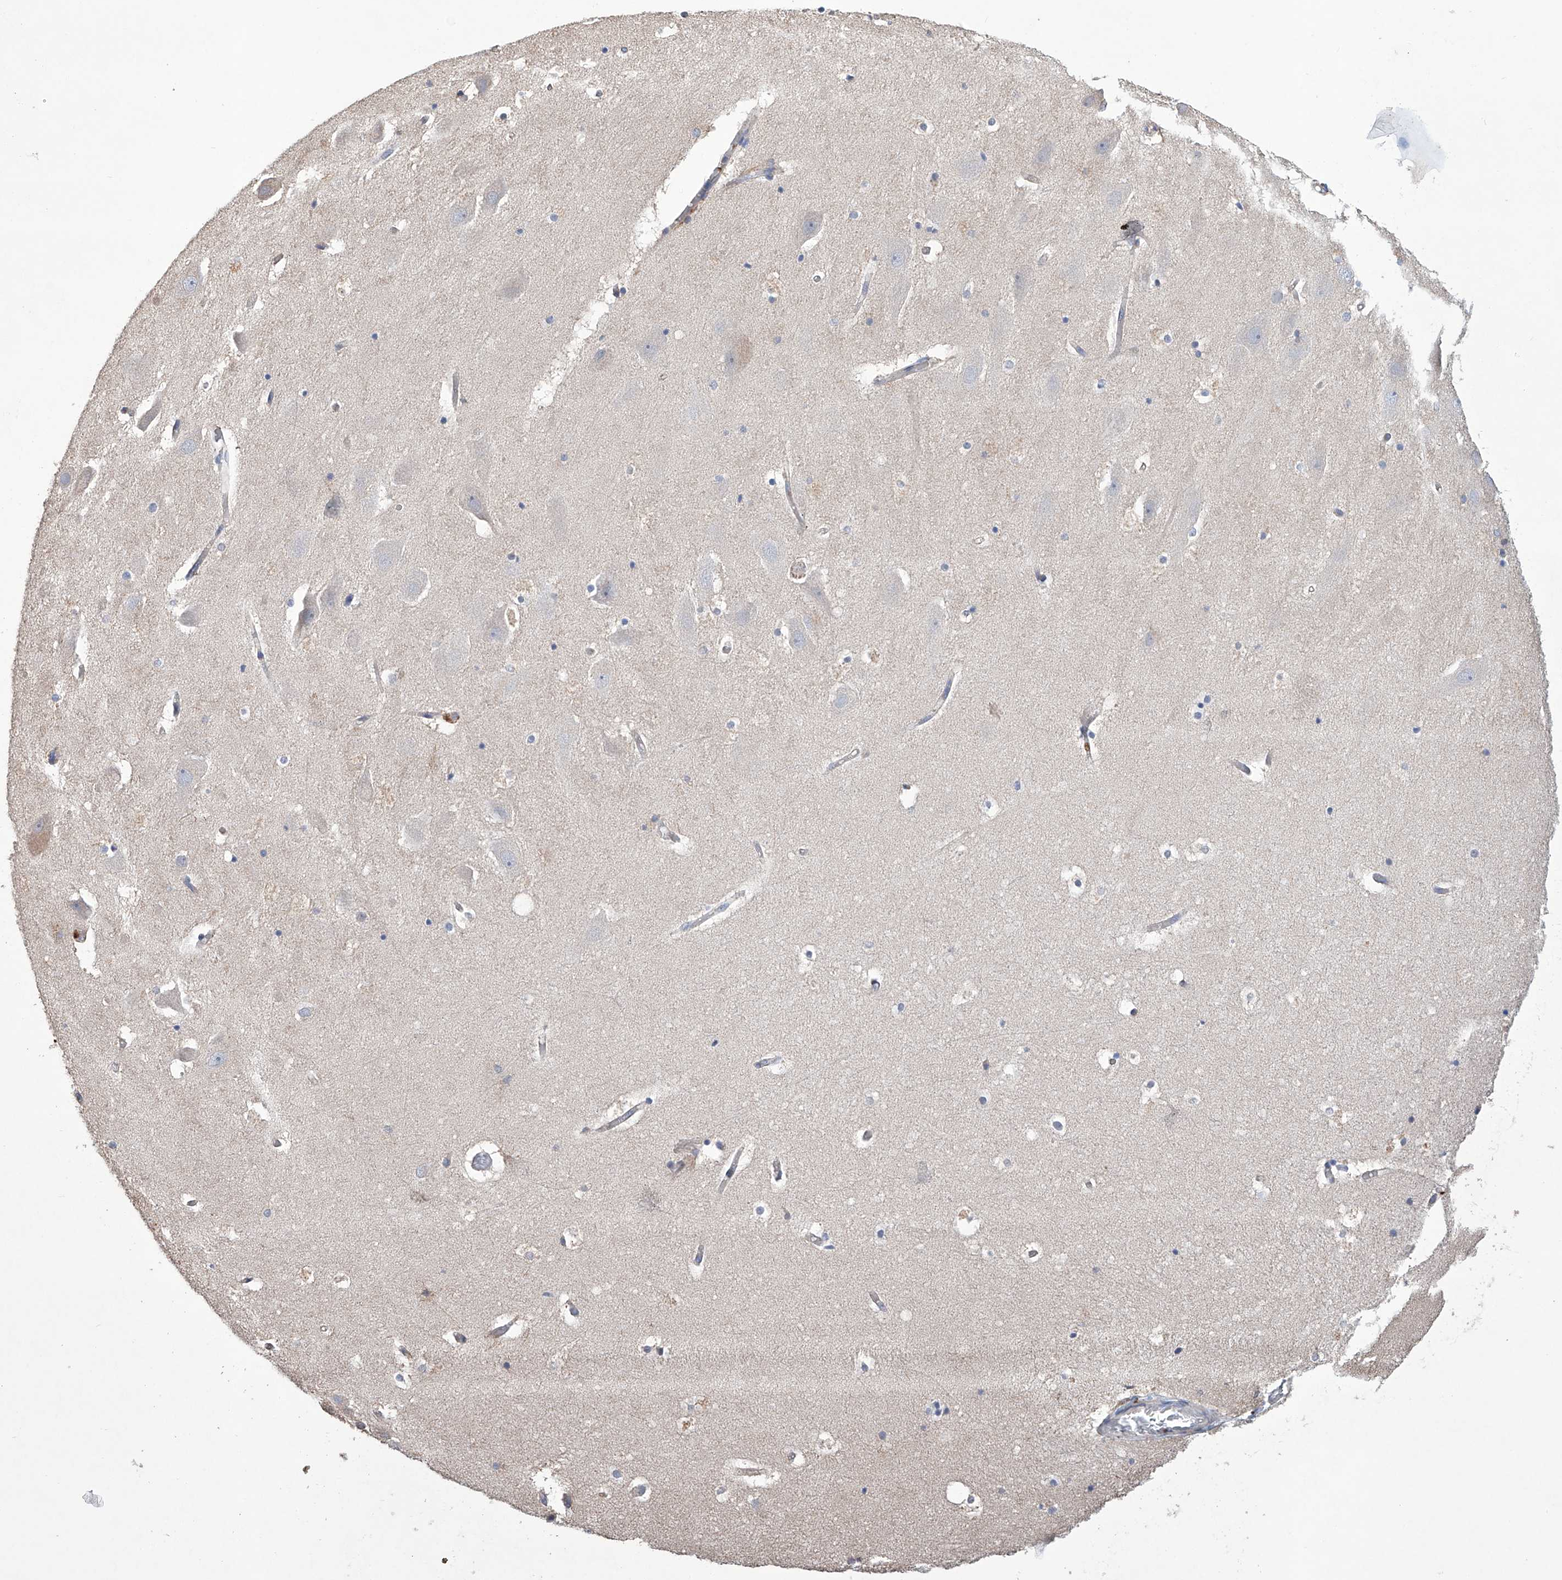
{"staining": {"intensity": "negative", "quantity": "none", "location": "none"}, "tissue": "hippocampus", "cell_type": "Glial cells", "image_type": "normal", "snomed": [{"axis": "morphology", "description": "Normal tissue, NOS"}, {"axis": "topography", "description": "Hippocampus"}], "caption": "Immunohistochemistry (IHC) histopathology image of unremarkable hippocampus stained for a protein (brown), which demonstrates no positivity in glial cells. Nuclei are stained in blue.", "gene": "AFG1L", "patient": {"sex": "female", "age": 52}}